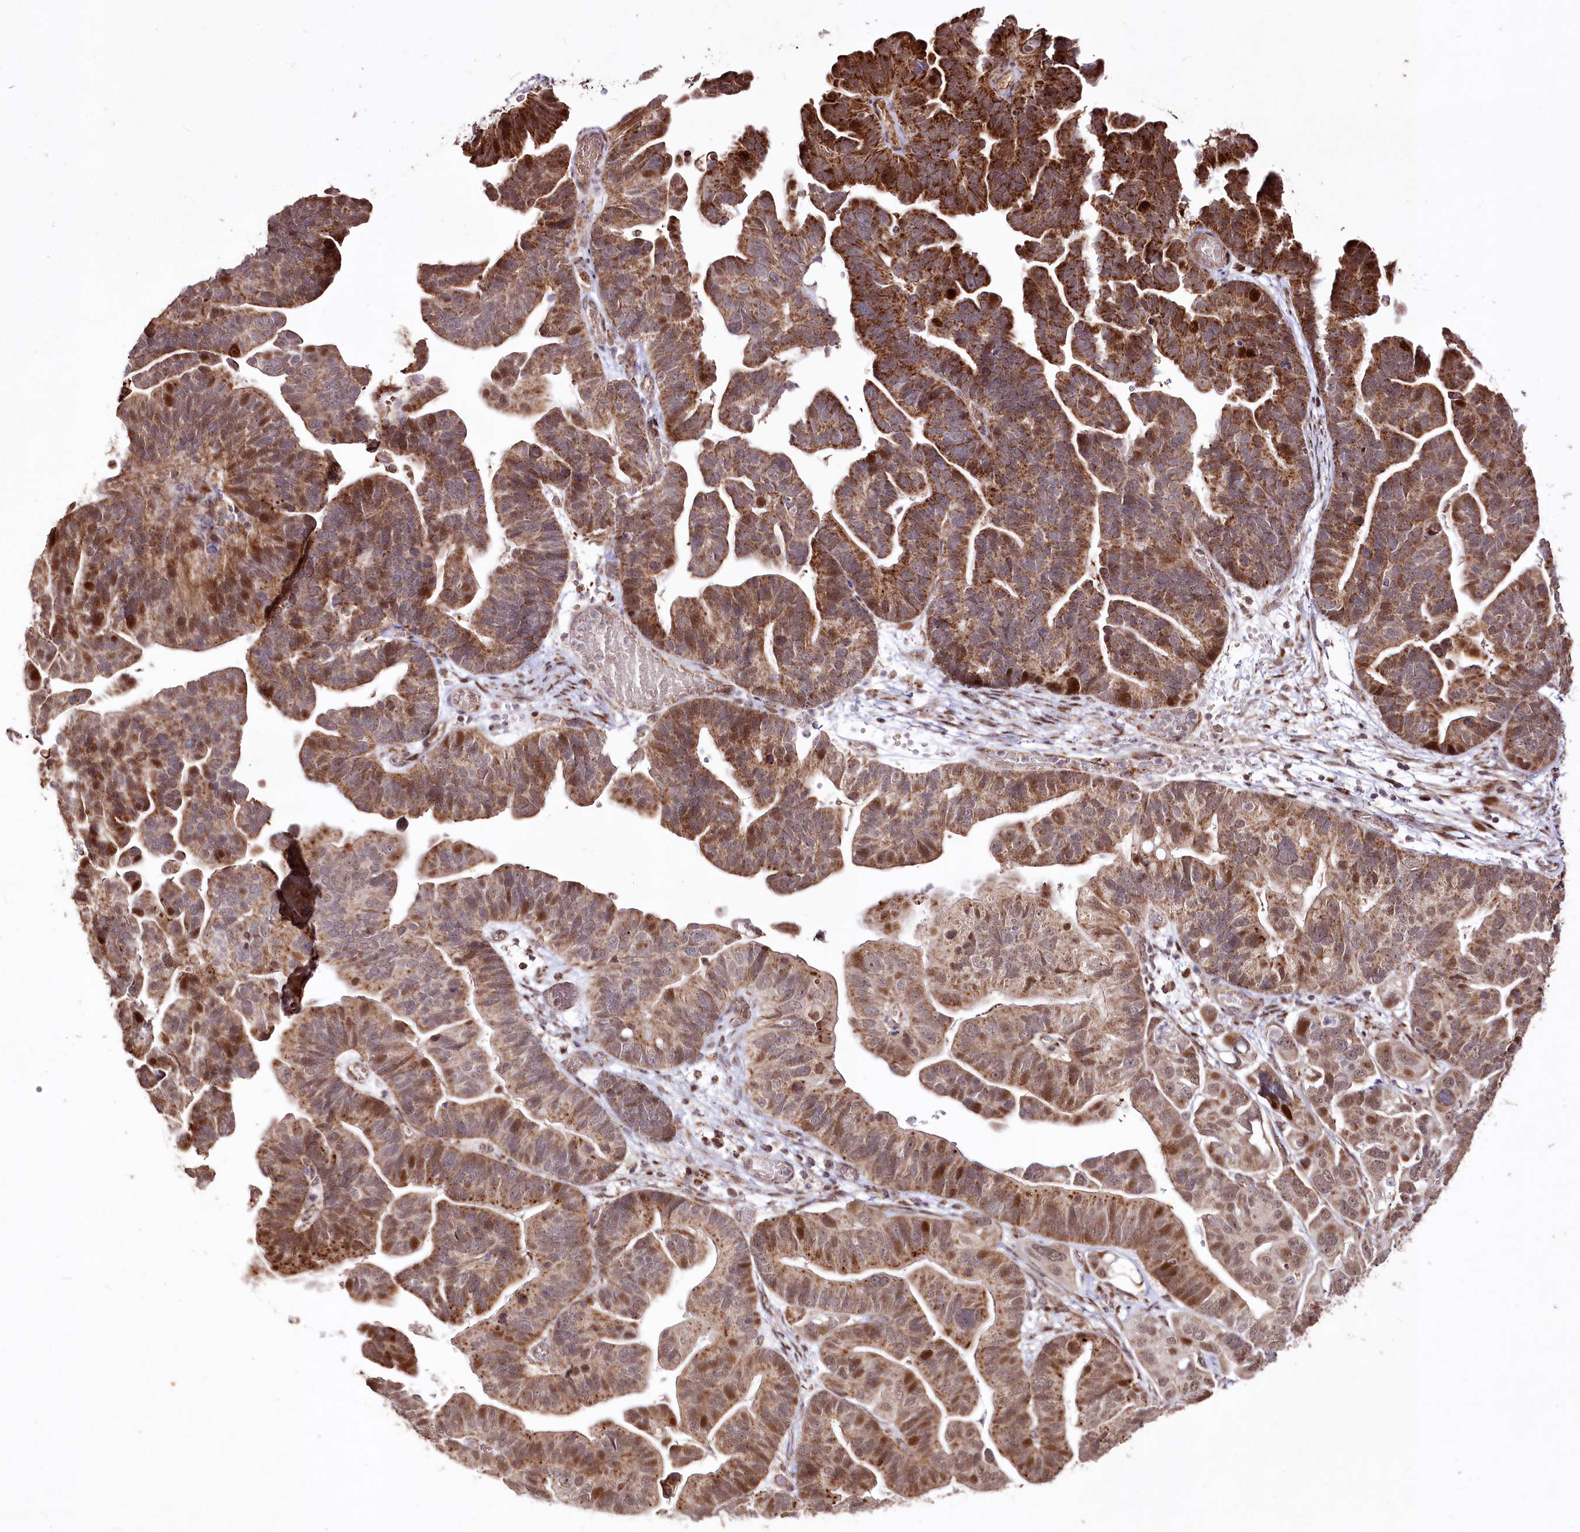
{"staining": {"intensity": "moderate", "quantity": ">75%", "location": "cytoplasmic/membranous,nuclear"}, "tissue": "ovarian cancer", "cell_type": "Tumor cells", "image_type": "cancer", "snomed": [{"axis": "morphology", "description": "Cystadenocarcinoma, serous, NOS"}, {"axis": "topography", "description": "Ovary"}], "caption": "Protein staining reveals moderate cytoplasmic/membranous and nuclear positivity in about >75% of tumor cells in ovarian cancer. The staining was performed using DAB (3,3'-diaminobenzidine), with brown indicating positive protein expression. Nuclei are stained blue with hematoxylin.", "gene": "CARD19", "patient": {"sex": "female", "age": 56}}